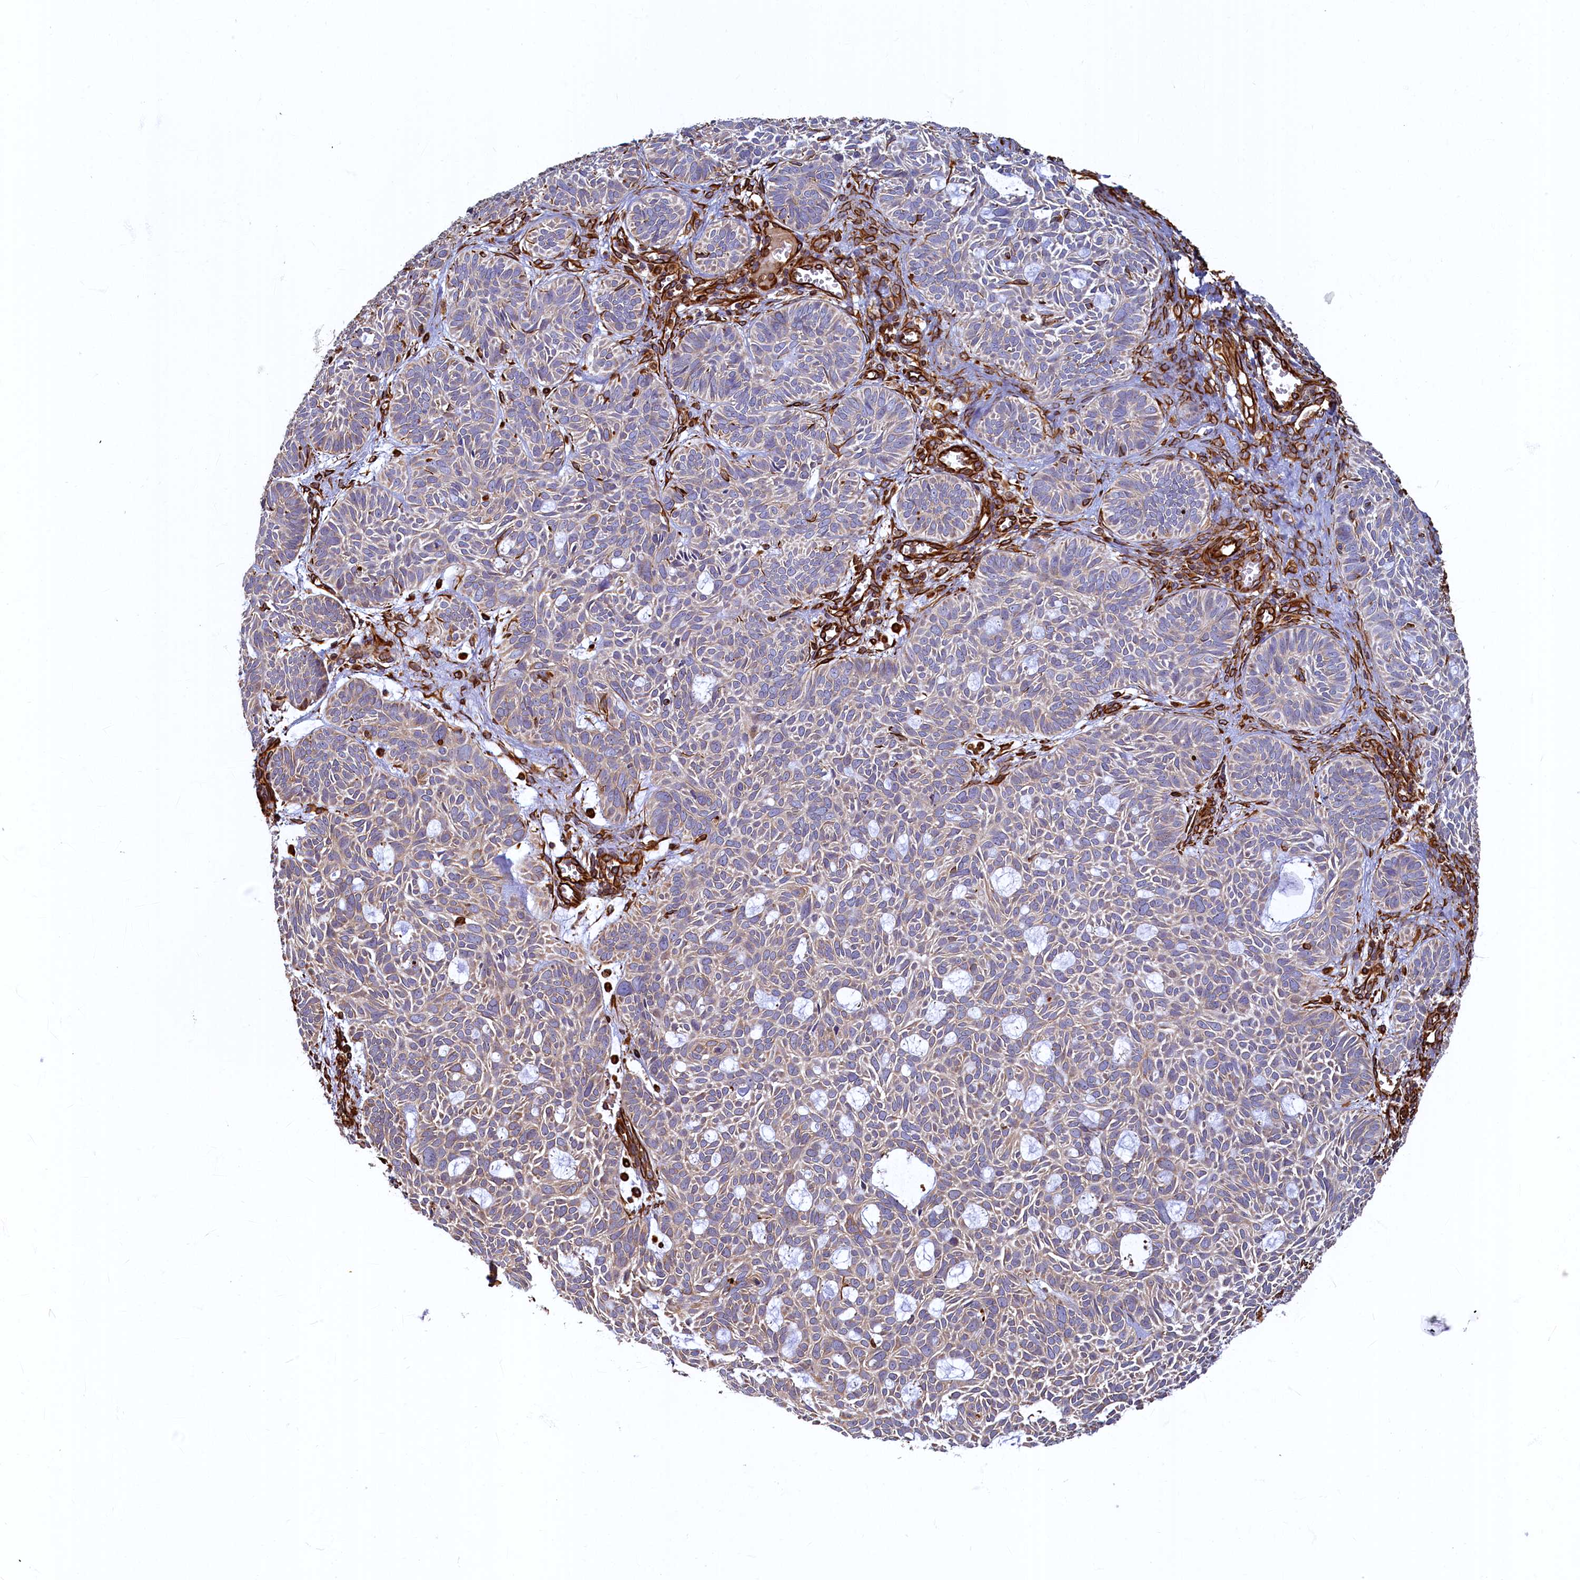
{"staining": {"intensity": "weak", "quantity": "<25%", "location": "cytoplasmic/membranous"}, "tissue": "skin cancer", "cell_type": "Tumor cells", "image_type": "cancer", "snomed": [{"axis": "morphology", "description": "Basal cell carcinoma"}, {"axis": "topography", "description": "Skin"}], "caption": "Tumor cells are negative for brown protein staining in skin basal cell carcinoma.", "gene": "LRRC57", "patient": {"sex": "male", "age": 69}}